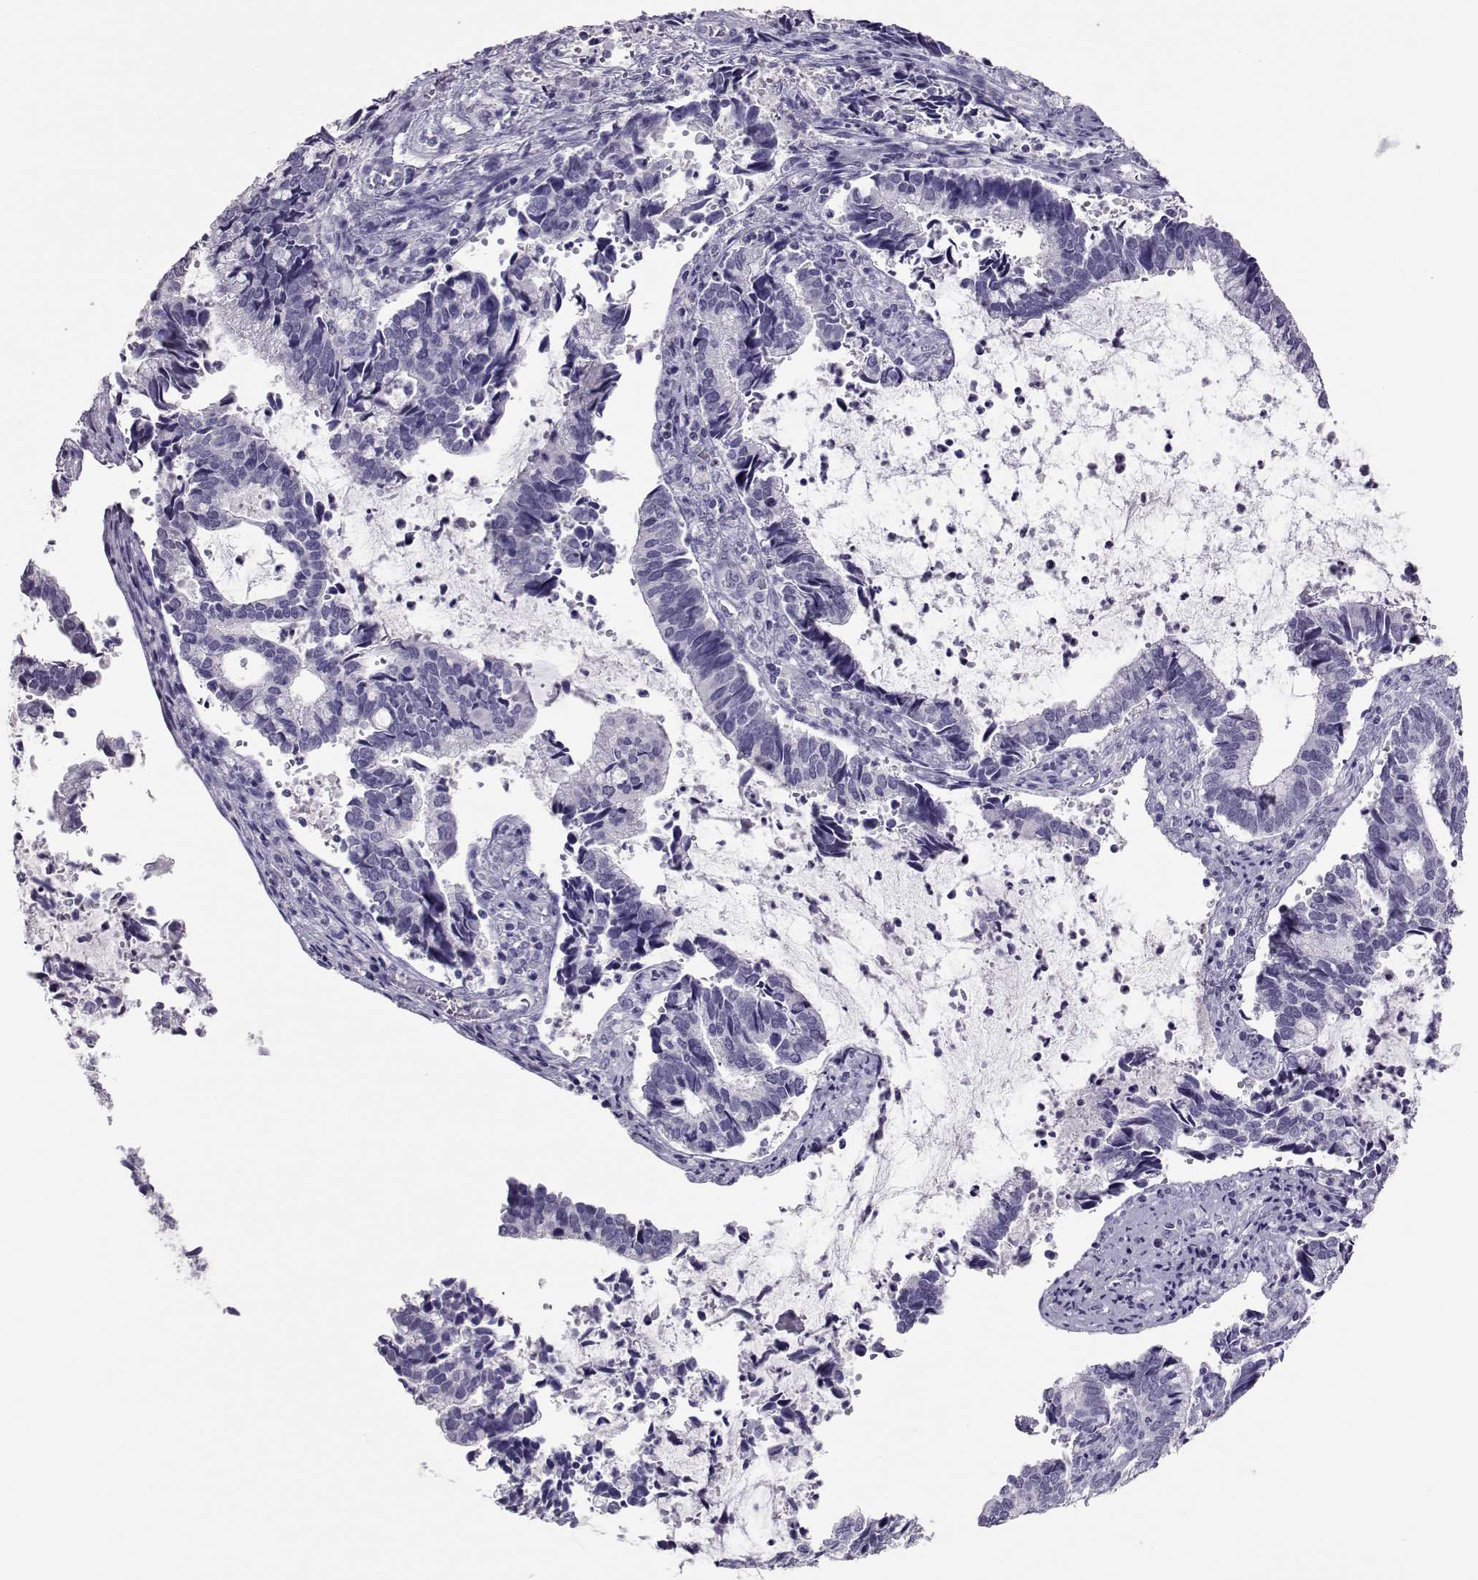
{"staining": {"intensity": "negative", "quantity": "none", "location": "none"}, "tissue": "cervical cancer", "cell_type": "Tumor cells", "image_type": "cancer", "snomed": [{"axis": "morphology", "description": "Adenocarcinoma, NOS"}, {"axis": "topography", "description": "Cervix"}], "caption": "Cervical cancer was stained to show a protein in brown. There is no significant staining in tumor cells.", "gene": "PMCH", "patient": {"sex": "female", "age": 42}}